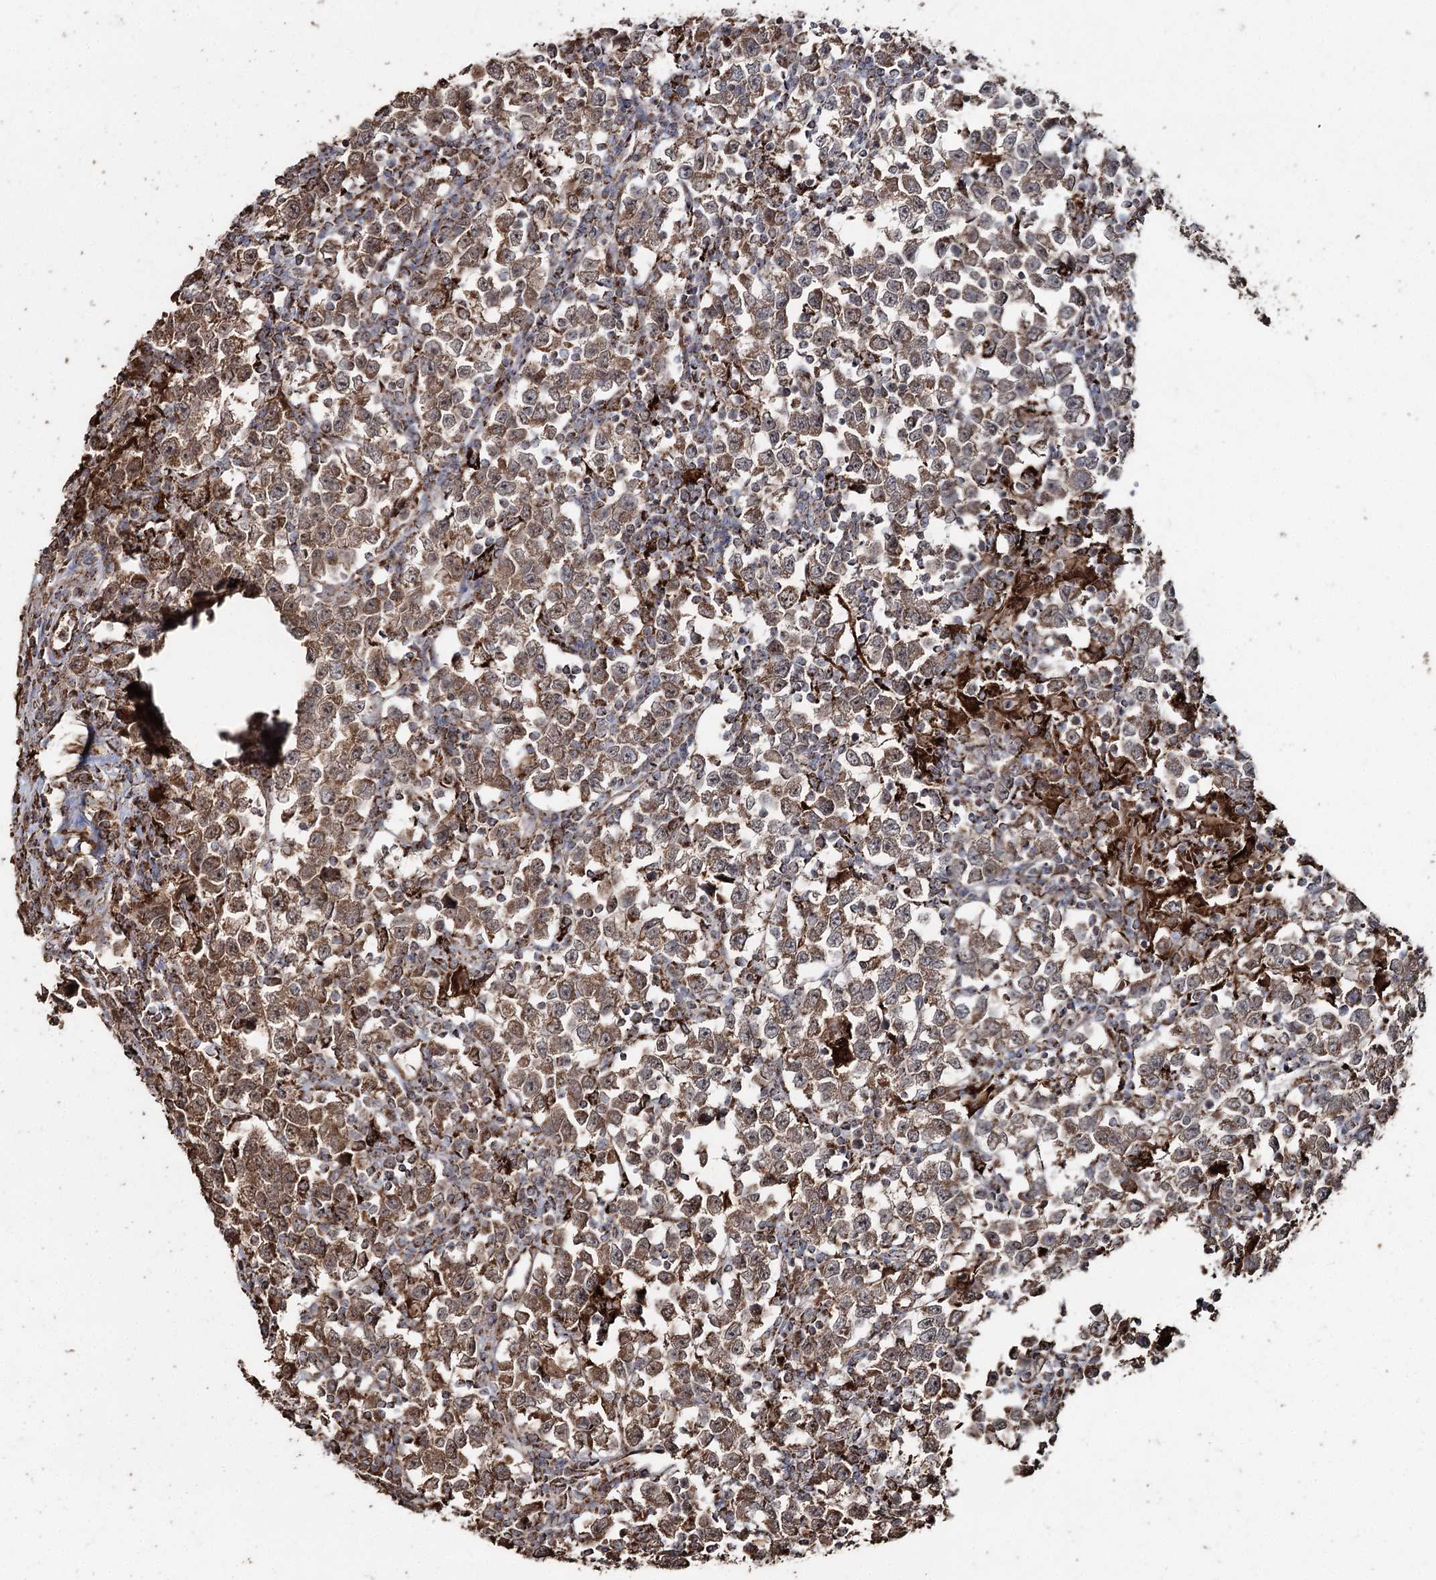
{"staining": {"intensity": "moderate", "quantity": ">75%", "location": "cytoplasmic/membranous"}, "tissue": "testis cancer", "cell_type": "Tumor cells", "image_type": "cancer", "snomed": [{"axis": "morphology", "description": "Normal tissue, NOS"}, {"axis": "morphology", "description": "Seminoma, NOS"}, {"axis": "topography", "description": "Testis"}], "caption": "Human testis cancer (seminoma) stained with a brown dye demonstrates moderate cytoplasmic/membranous positive staining in about >75% of tumor cells.", "gene": "SLF2", "patient": {"sex": "male", "age": 43}}